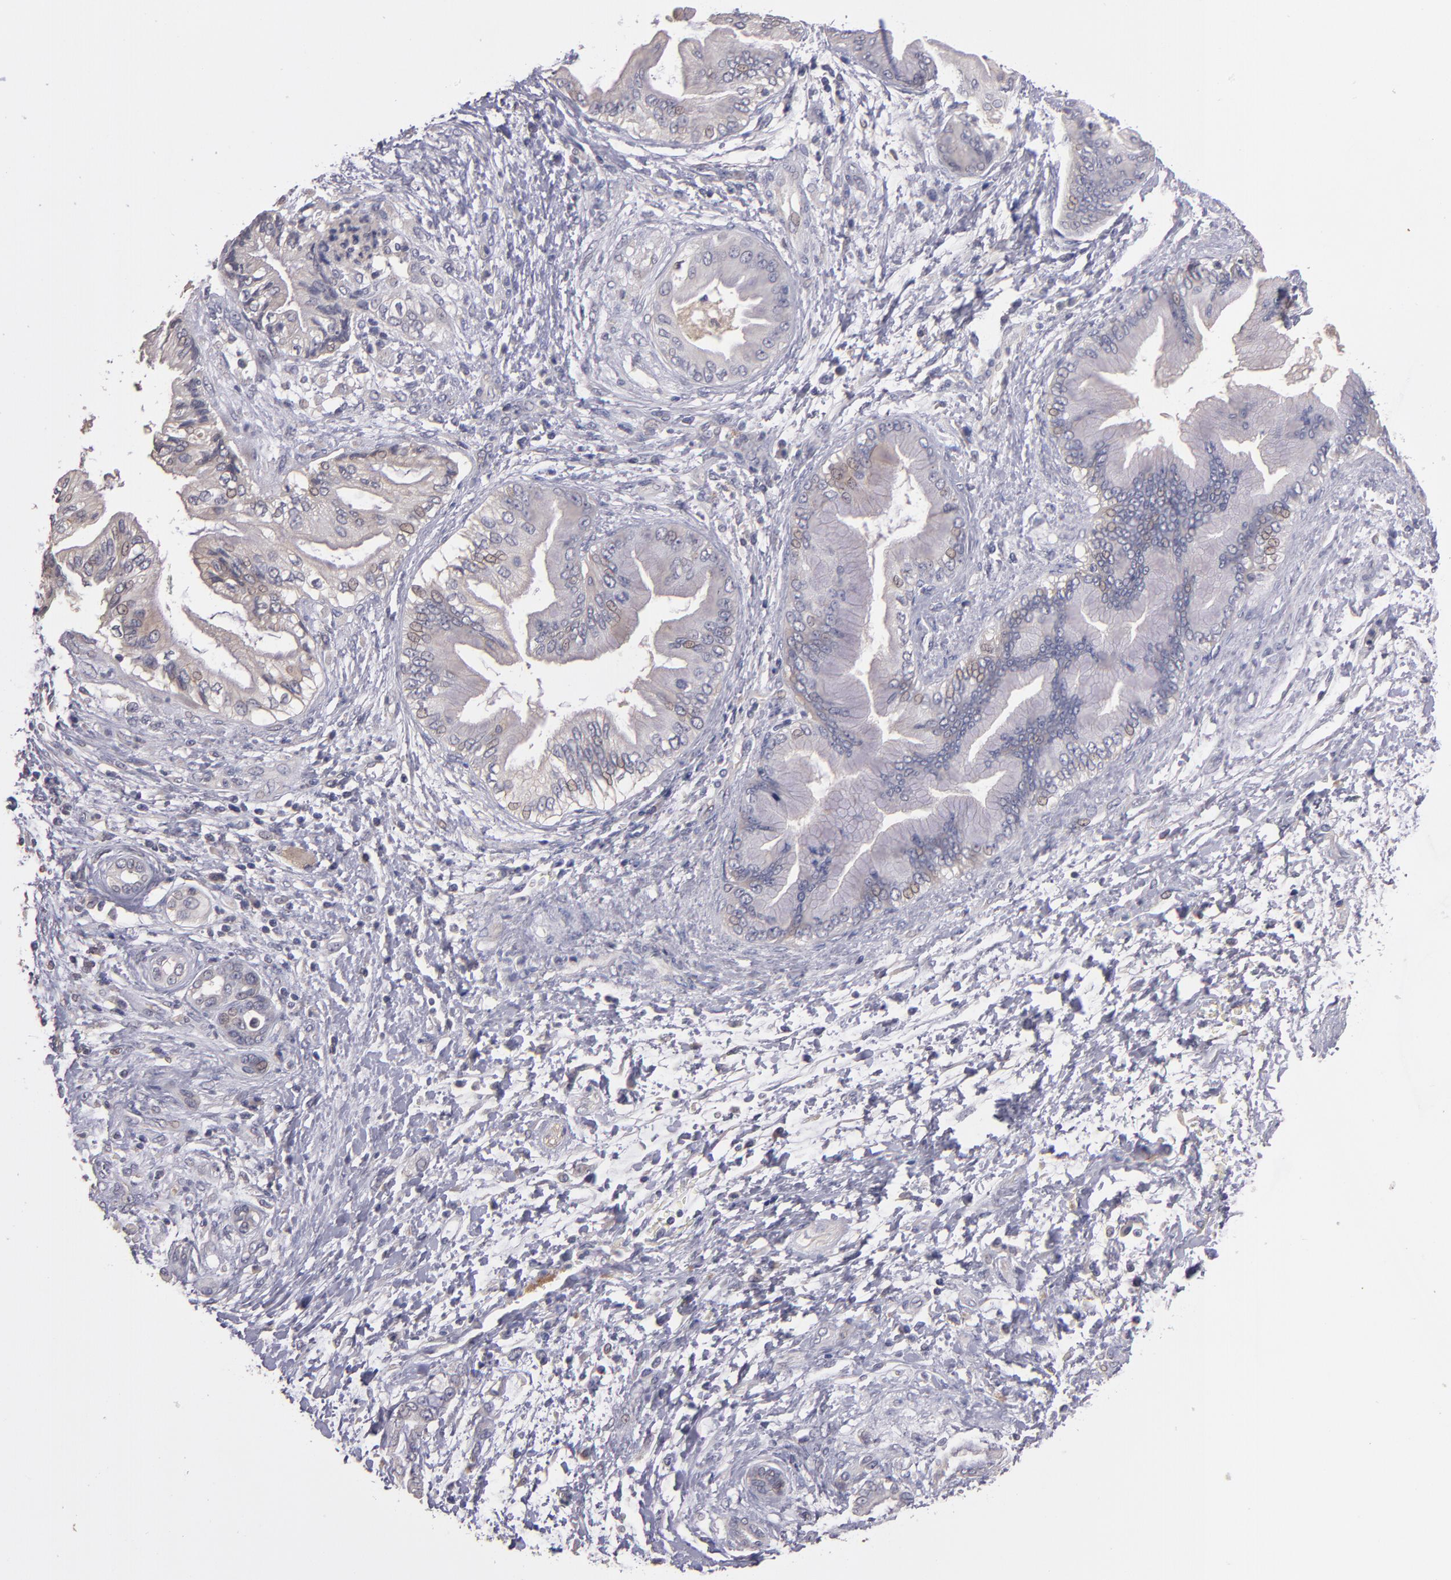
{"staining": {"intensity": "weak", "quantity": "<25%", "location": "cytoplasmic/membranous"}, "tissue": "pancreatic cancer", "cell_type": "Tumor cells", "image_type": "cancer", "snomed": [{"axis": "morphology", "description": "Adenocarcinoma, NOS"}, {"axis": "topography", "description": "Pancreas"}], "caption": "Tumor cells are negative for brown protein staining in adenocarcinoma (pancreatic).", "gene": "GNAZ", "patient": {"sex": "female", "age": 70}}